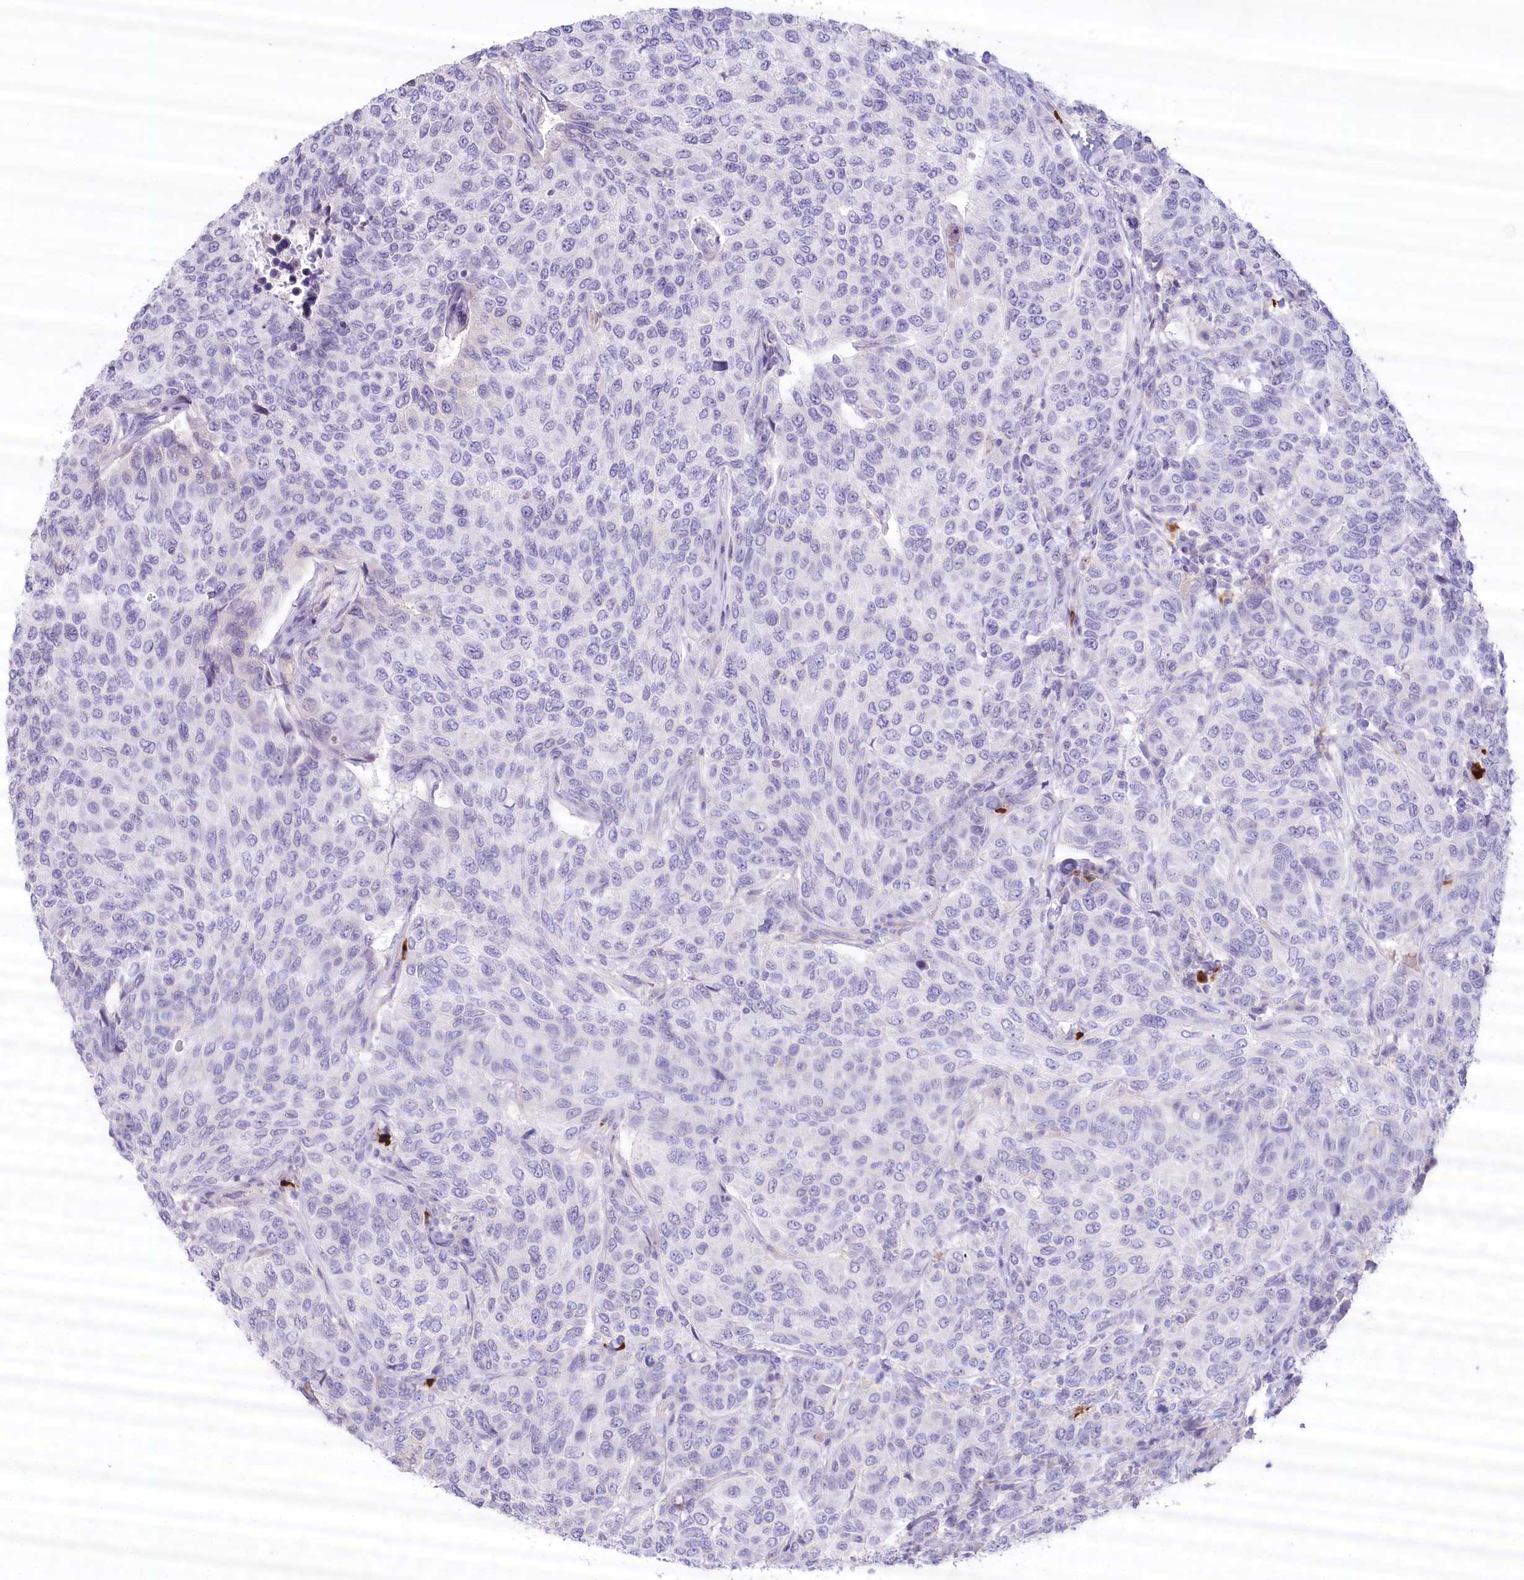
{"staining": {"intensity": "negative", "quantity": "none", "location": "none"}, "tissue": "breast cancer", "cell_type": "Tumor cells", "image_type": "cancer", "snomed": [{"axis": "morphology", "description": "Duct carcinoma"}, {"axis": "topography", "description": "Breast"}], "caption": "Photomicrograph shows no significant protein positivity in tumor cells of breast cancer. (DAB (3,3'-diaminobenzidine) IHC, high magnification).", "gene": "MYOZ1", "patient": {"sex": "female", "age": 55}}